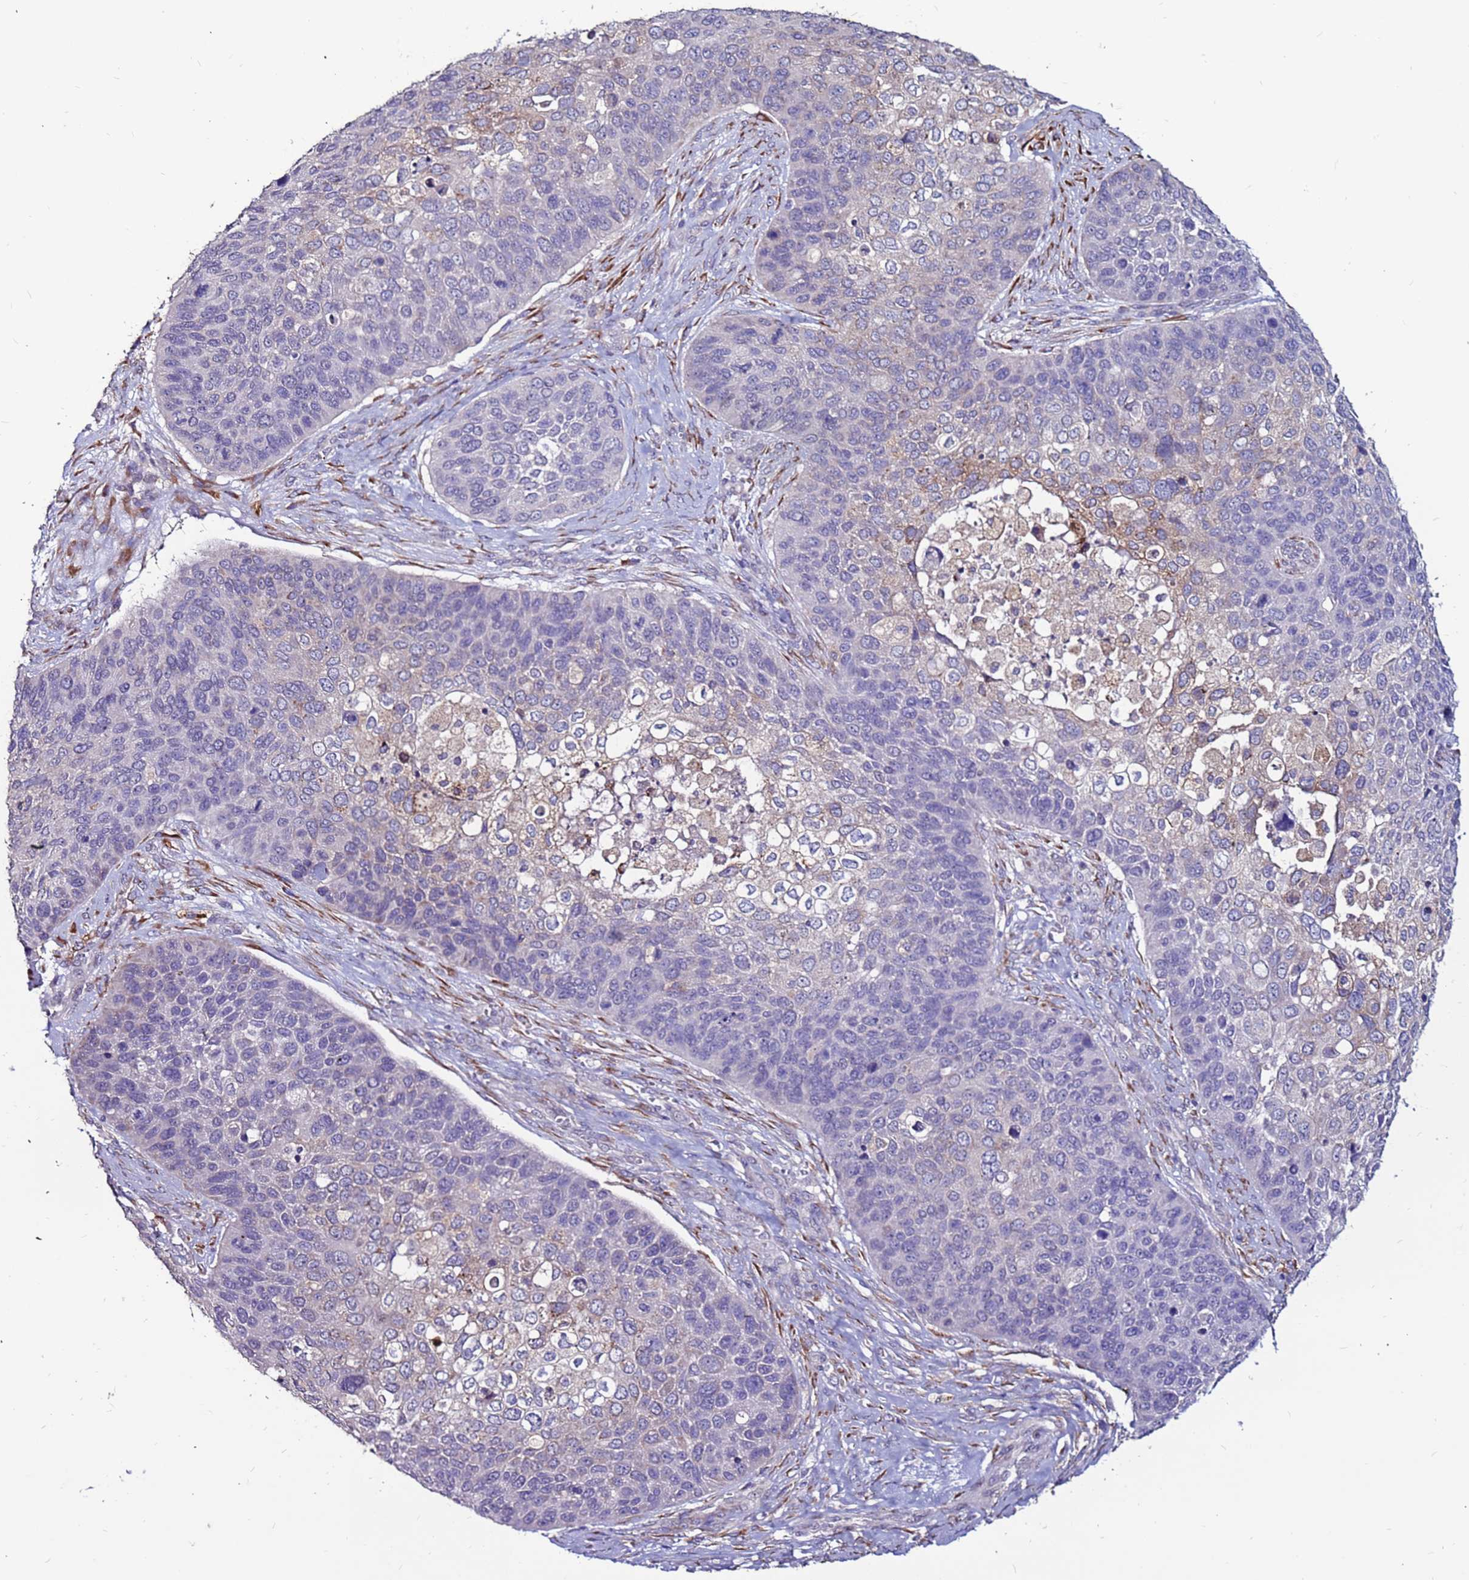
{"staining": {"intensity": "moderate", "quantity": "<25%", "location": "cytoplasmic/membranous"}, "tissue": "skin cancer", "cell_type": "Tumor cells", "image_type": "cancer", "snomed": [{"axis": "morphology", "description": "Basal cell carcinoma"}, {"axis": "topography", "description": "Skin"}], "caption": "Immunohistochemical staining of skin cancer (basal cell carcinoma) demonstrates low levels of moderate cytoplasmic/membranous protein staining in about <25% of tumor cells.", "gene": "SLC44A3", "patient": {"sex": "female", "age": 74}}